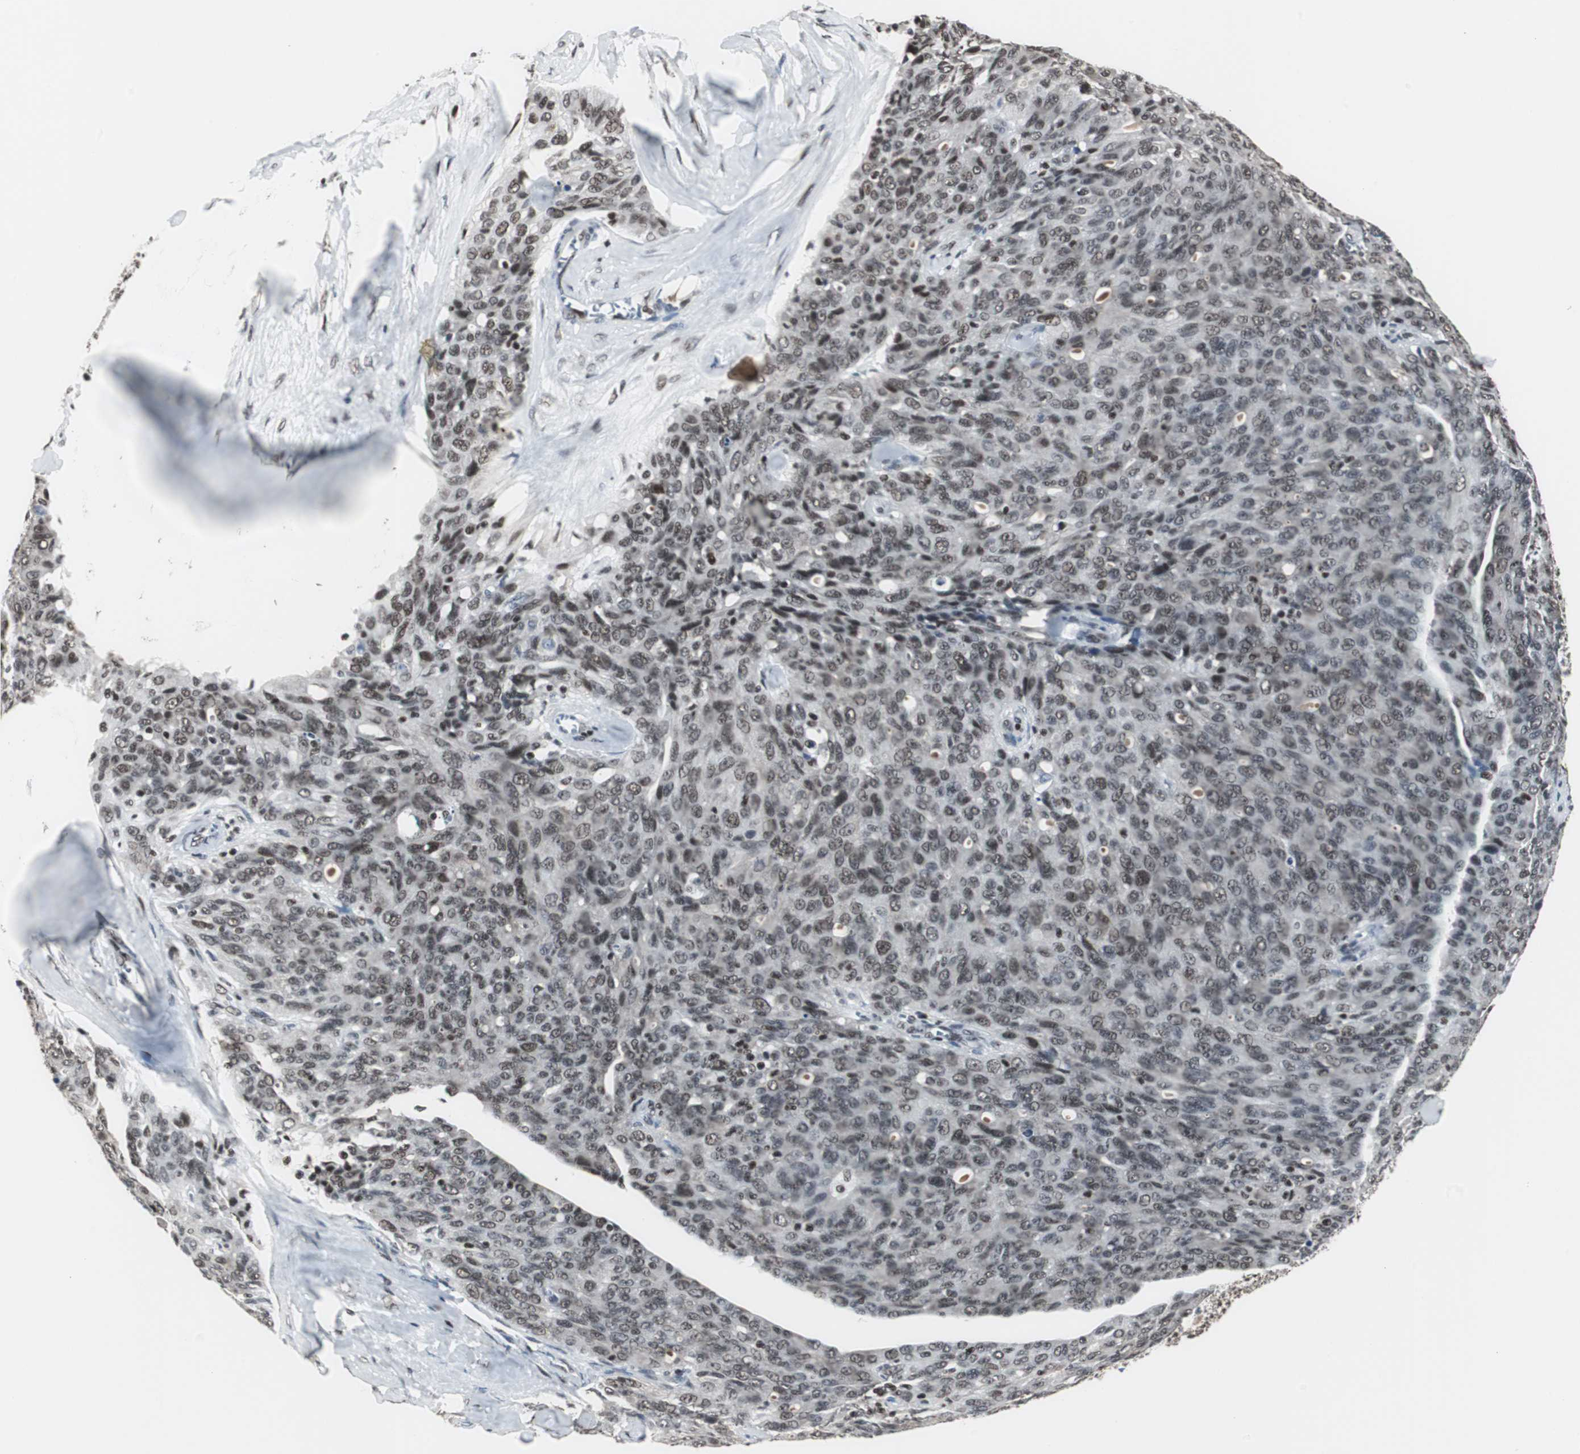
{"staining": {"intensity": "weak", "quantity": ">75%", "location": "nuclear"}, "tissue": "ovarian cancer", "cell_type": "Tumor cells", "image_type": "cancer", "snomed": [{"axis": "morphology", "description": "Carcinoma, endometroid"}, {"axis": "topography", "description": "Ovary"}], "caption": "Ovarian cancer (endometroid carcinoma) stained for a protein (brown) displays weak nuclear positive positivity in about >75% of tumor cells.", "gene": "RAD9A", "patient": {"sex": "female", "age": 60}}